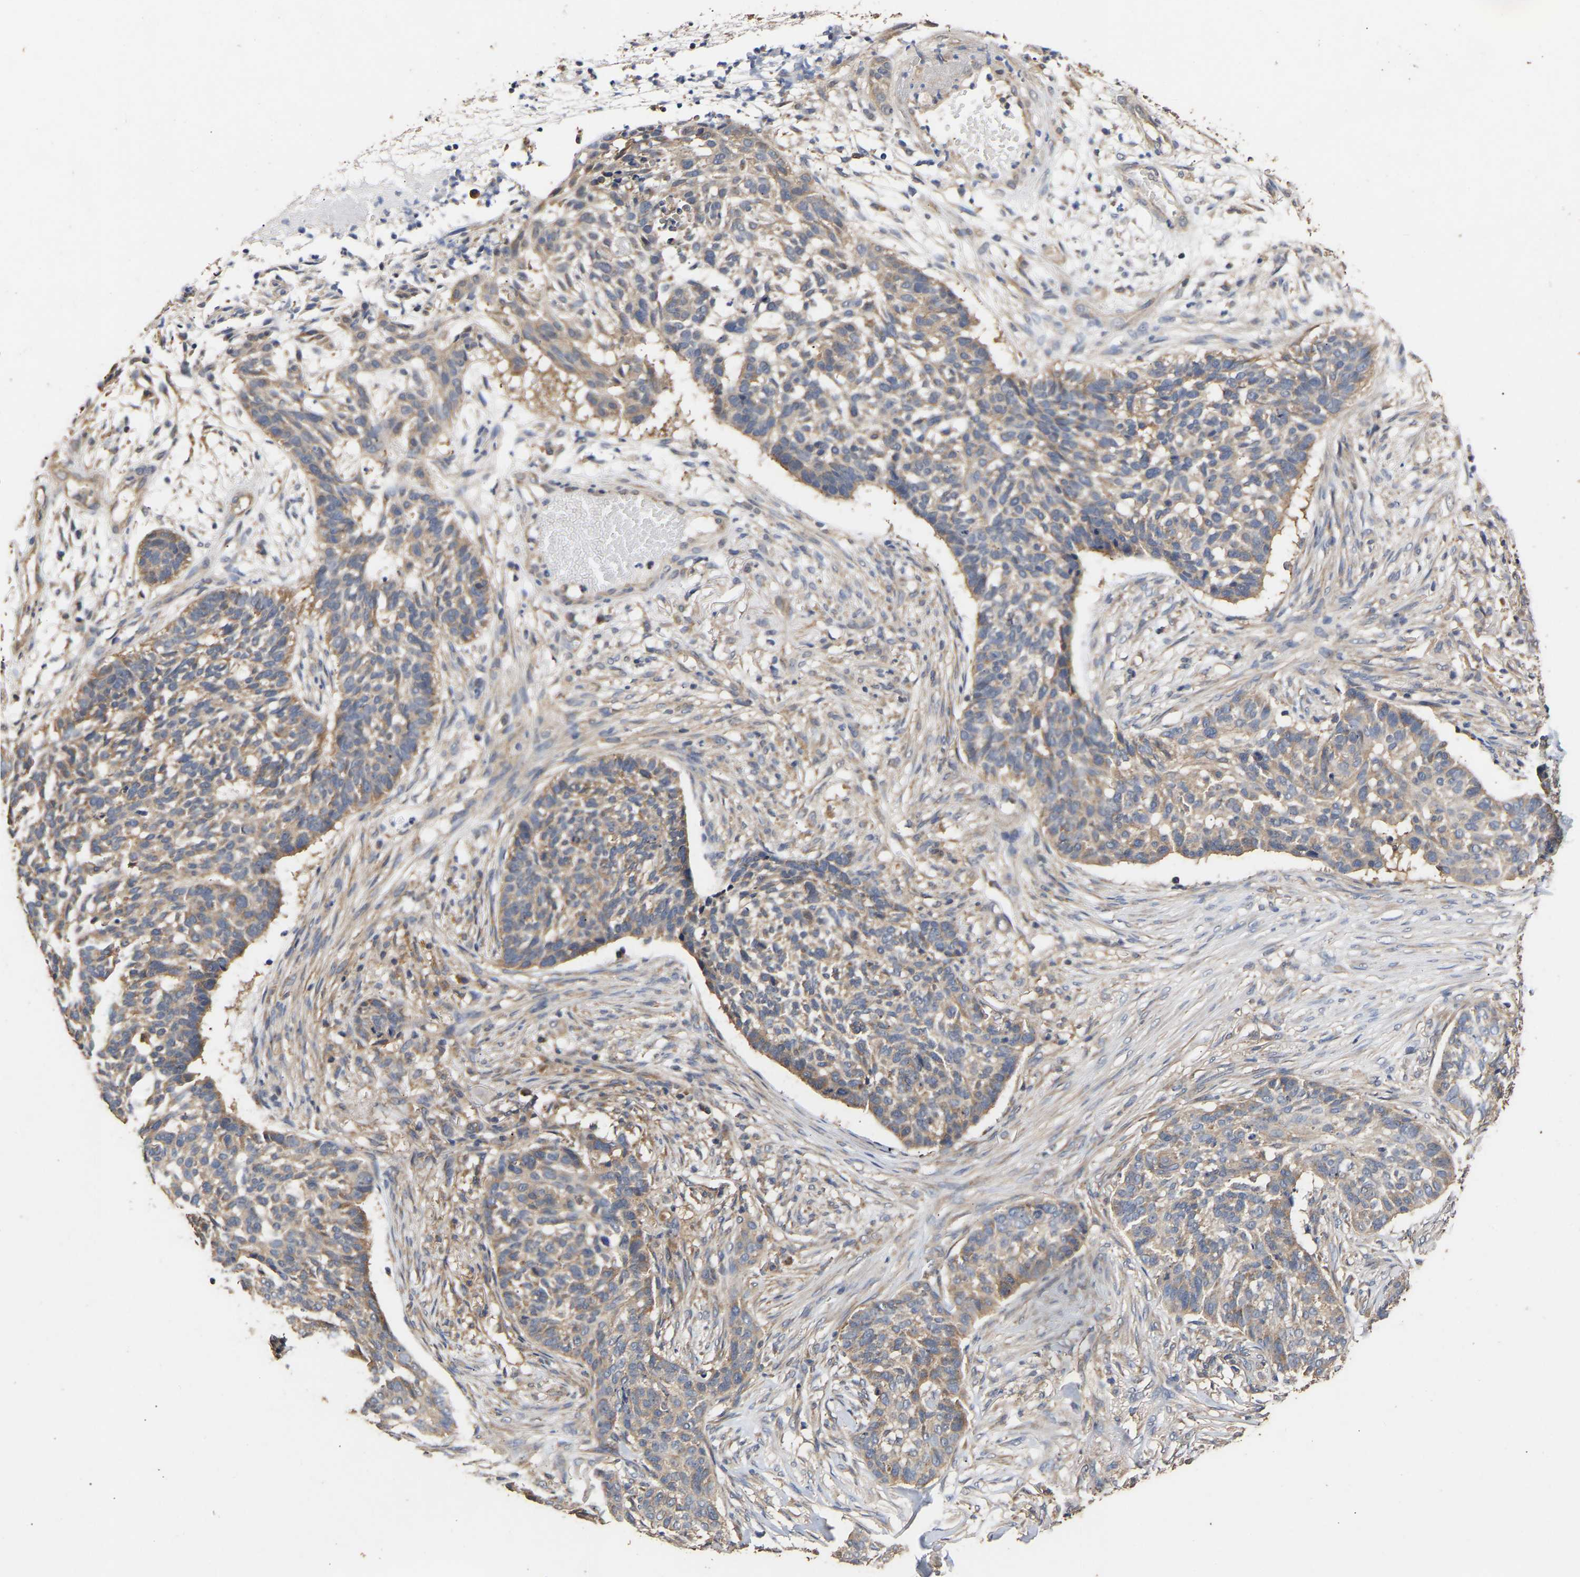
{"staining": {"intensity": "weak", "quantity": ">75%", "location": "cytoplasmic/membranous"}, "tissue": "skin cancer", "cell_type": "Tumor cells", "image_type": "cancer", "snomed": [{"axis": "morphology", "description": "Basal cell carcinoma"}, {"axis": "topography", "description": "Skin"}], "caption": "Approximately >75% of tumor cells in basal cell carcinoma (skin) exhibit weak cytoplasmic/membranous protein staining as visualized by brown immunohistochemical staining.", "gene": "ZNF26", "patient": {"sex": "male", "age": 85}}